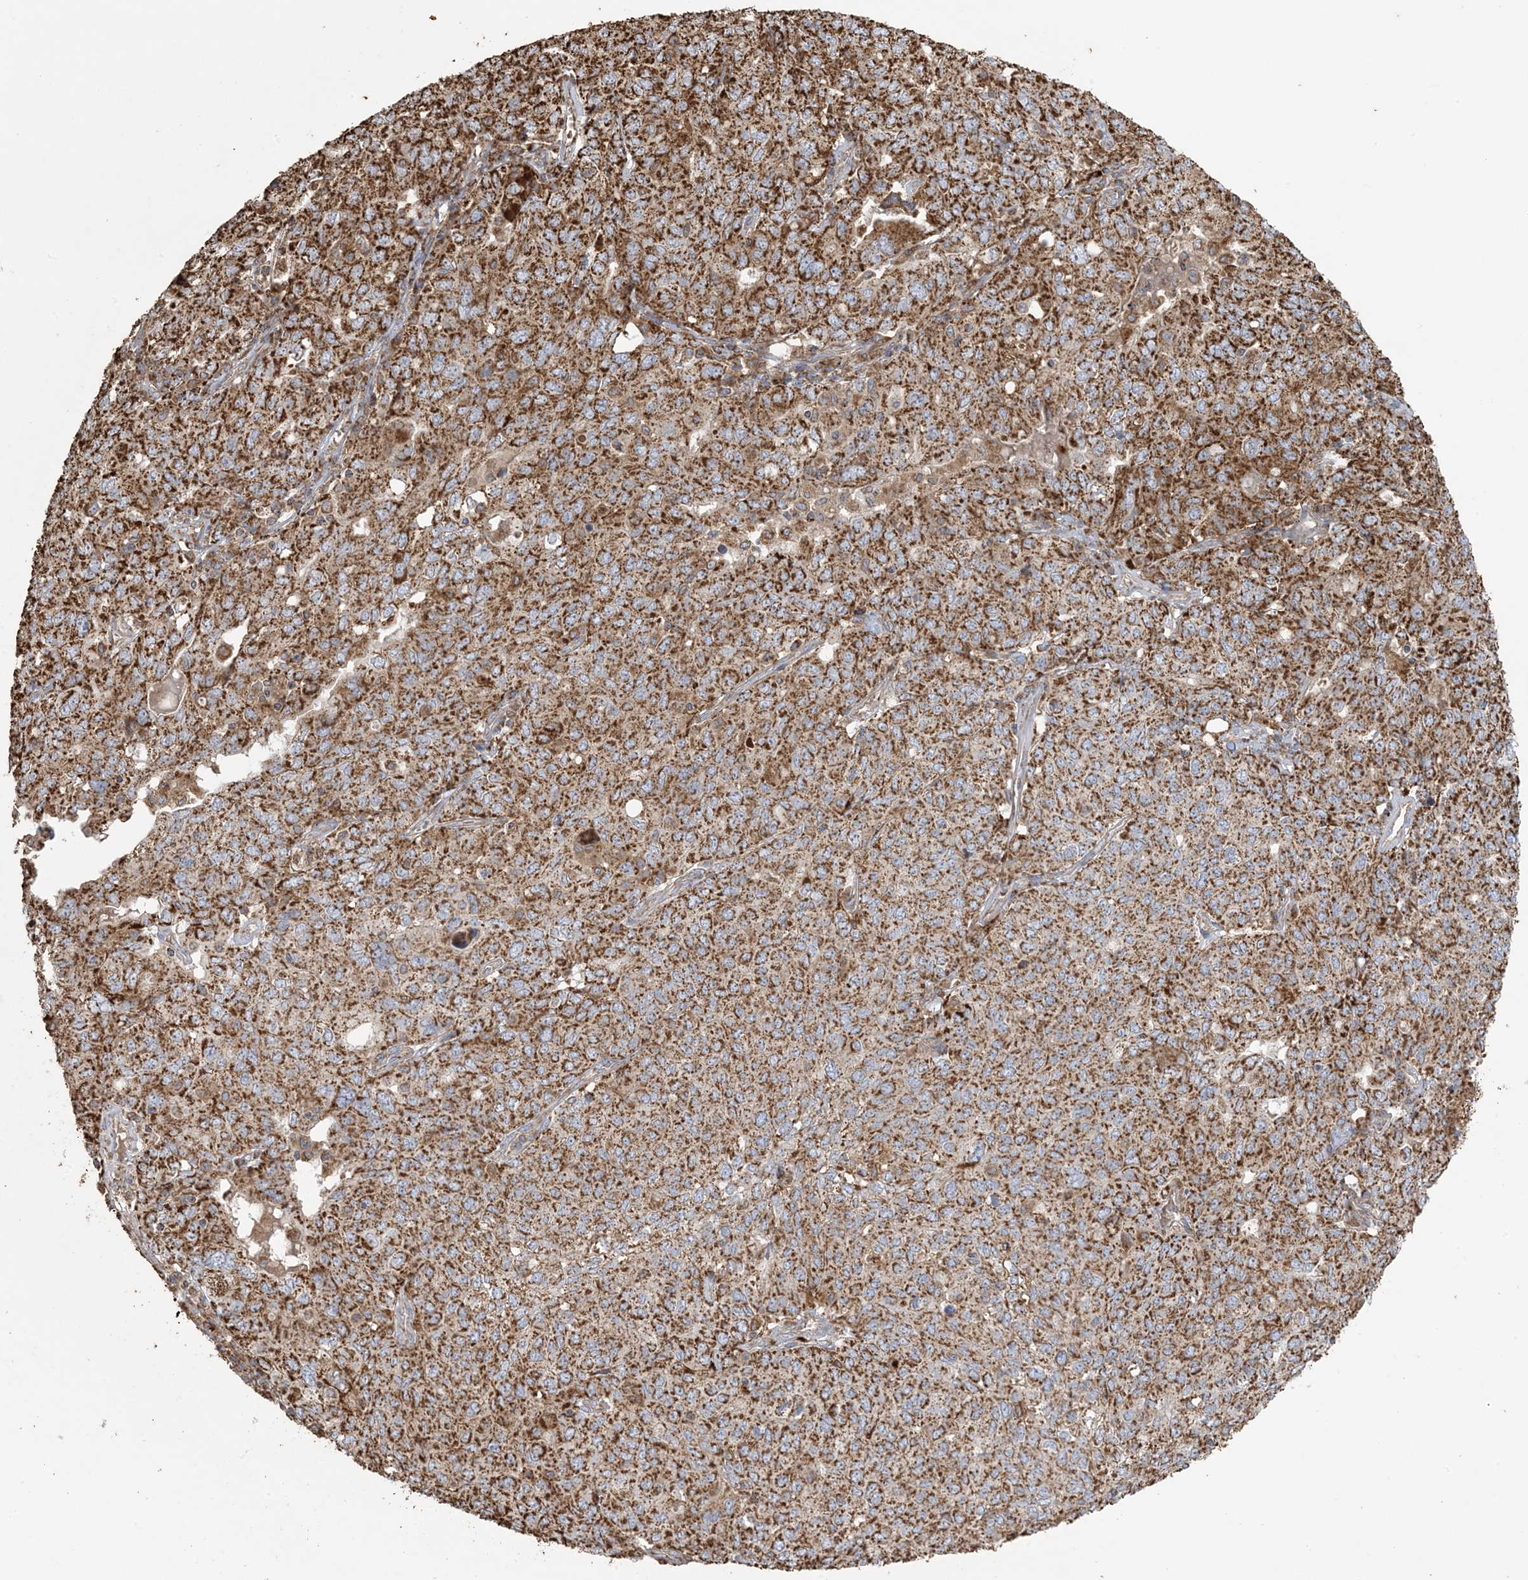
{"staining": {"intensity": "strong", "quantity": ">75%", "location": "cytoplasmic/membranous"}, "tissue": "ovarian cancer", "cell_type": "Tumor cells", "image_type": "cancer", "snomed": [{"axis": "morphology", "description": "Carcinoma, endometroid"}, {"axis": "topography", "description": "Ovary"}], "caption": "Immunohistochemistry image of human ovarian cancer stained for a protein (brown), which displays high levels of strong cytoplasmic/membranous positivity in about >75% of tumor cells.", "gene": "AGA", "patient": {"sex": "female", "age": 62}}